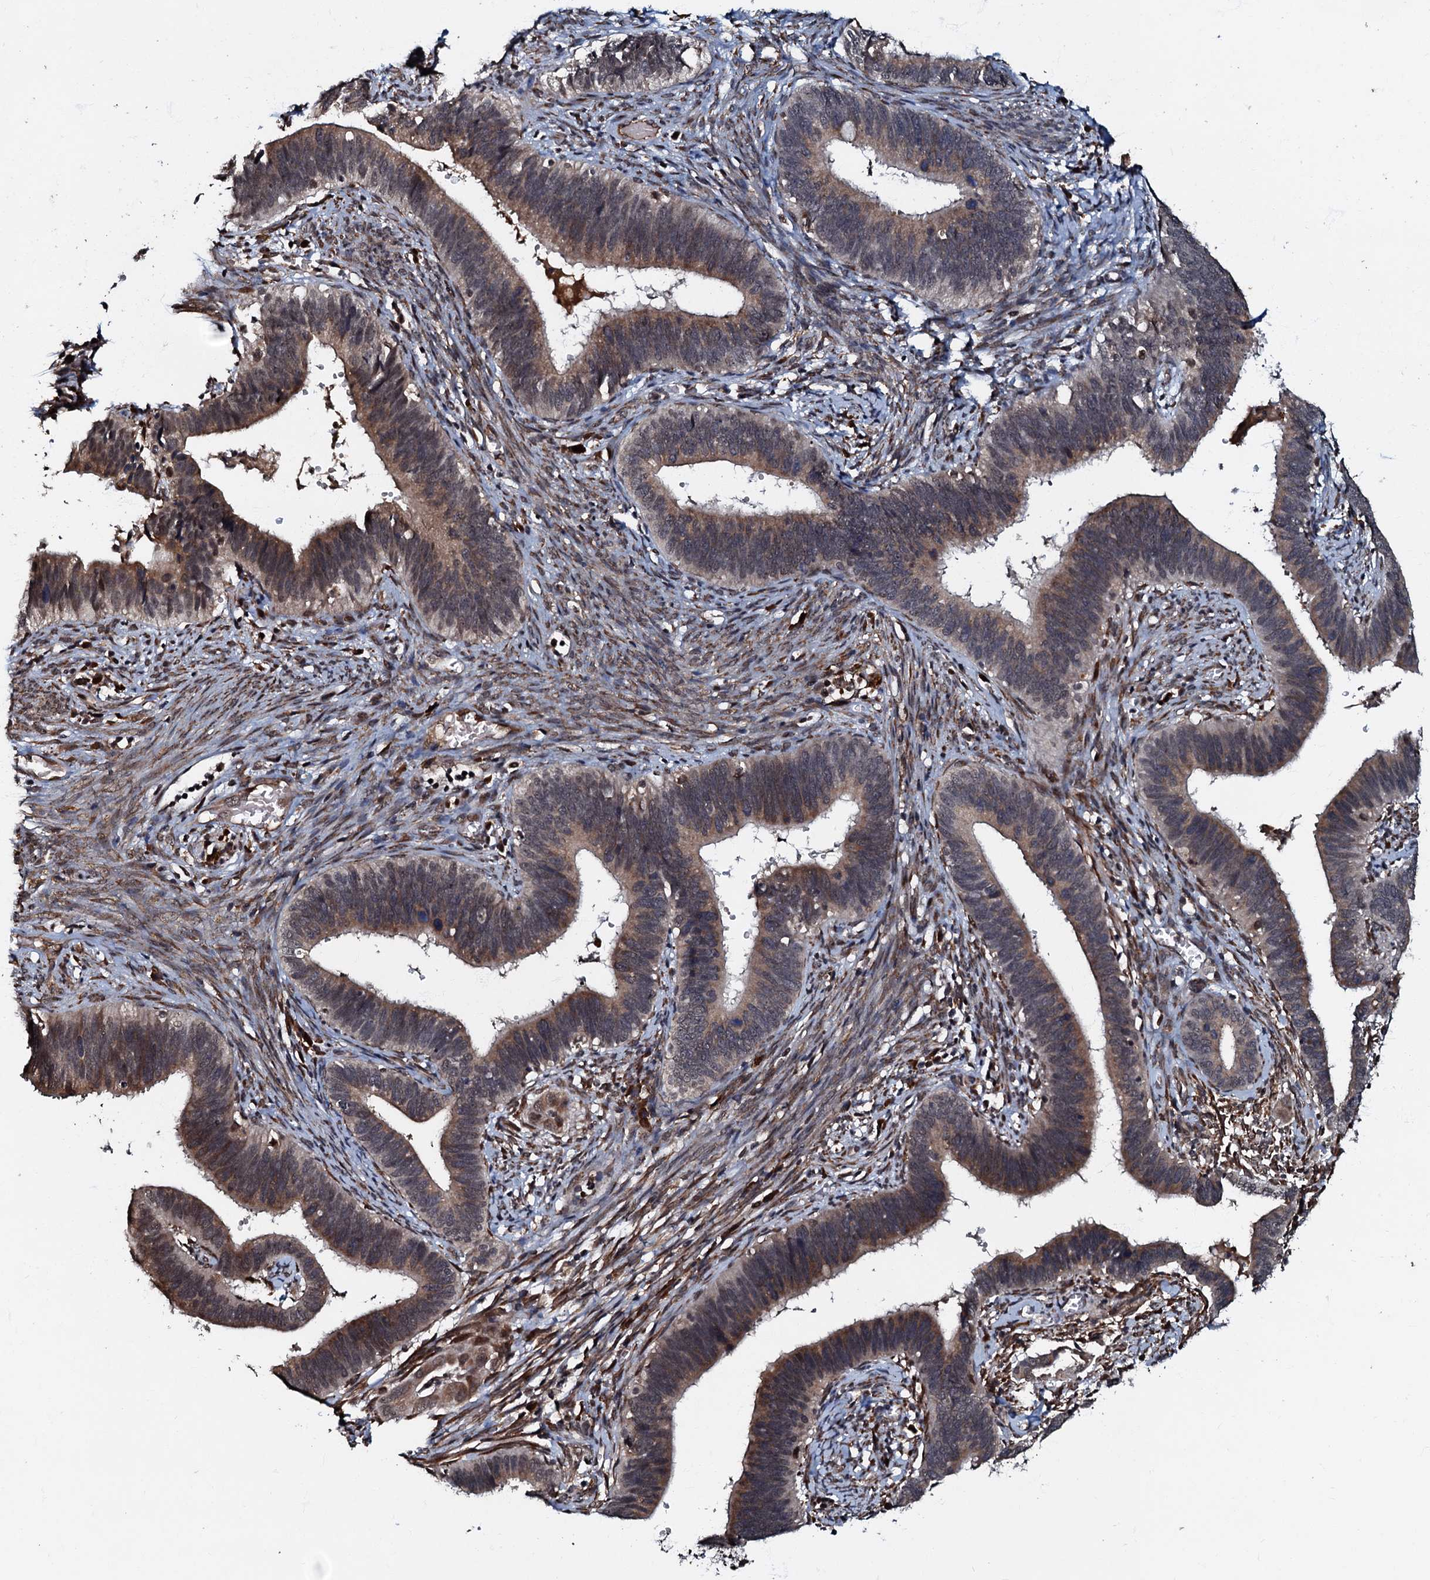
{"staining": {"intensity": "moderate", "quantity": "25%-75%", "location": "cytoplasmic/membranous,nuclear"}, "tissue": "cervical cancer", "cell_type": "Tumor cells", "image_type": "cancer", "snomed": [{"axis": "morphology", "description": "Adenocarcinoma, NOS"}, {"axis": "topography", "description": "Cervix"}], "caption": "Cervical cancer stained with immunohistochemistry (IHC) demonstrates moderate cytoplasmic/membranous and nuclear staining in approximately 25%-75% of tumor cells.", "gene": "C18orf32", "patient": {"sex": "female", "age": 42}}